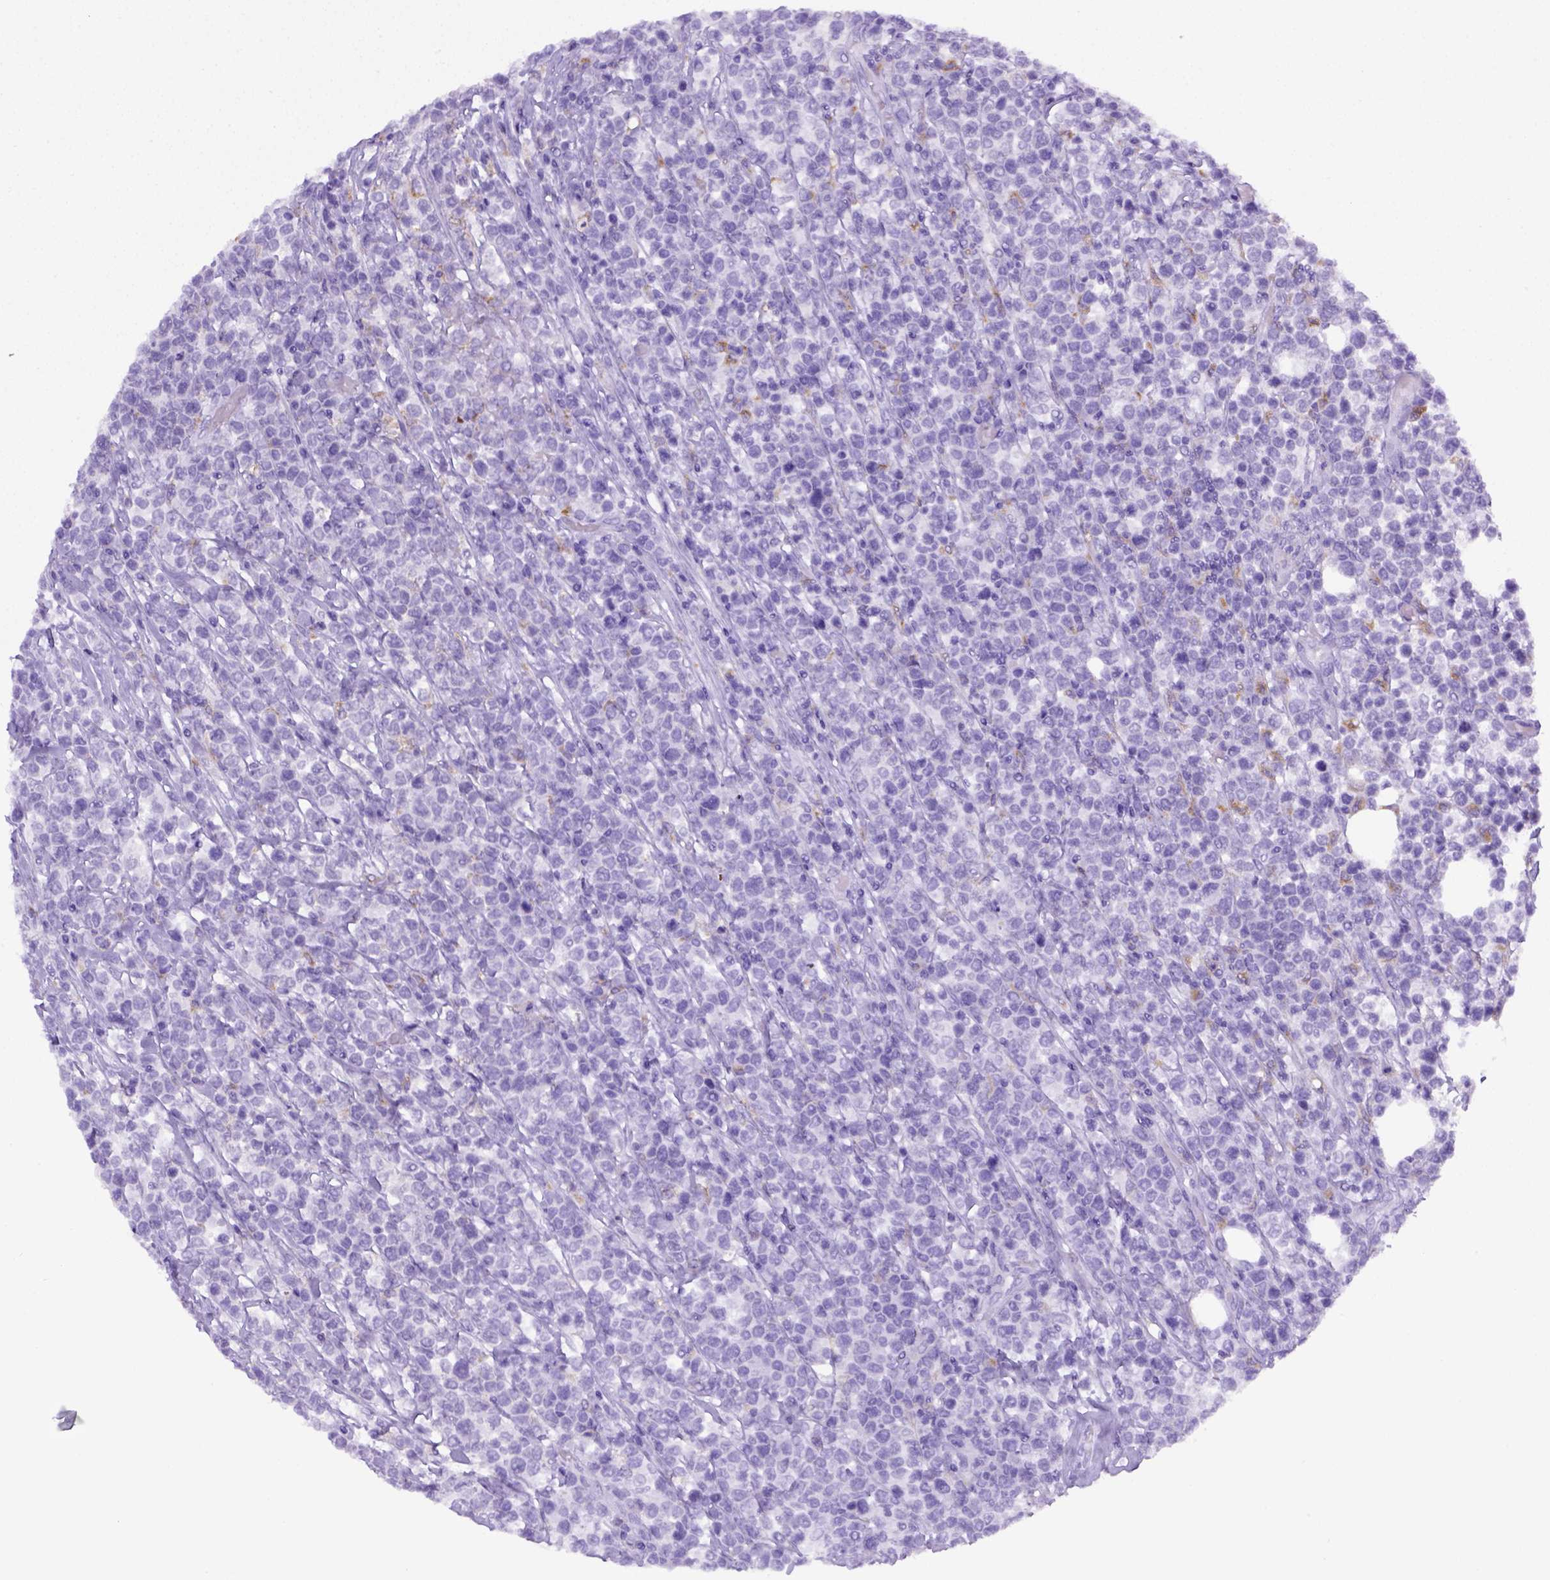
{"staining": {"intensity": "negative", "quantity": "none", "location": "none"}, "tissue": "lymphoma", "cell_type": "Tumor cells", "image_type": "cancer", "snomed": [{"axis": "morphology", "description": "Malignant lymphoma, non-Hodgkin's type, High grade"}, {"axis": "topography", "description": "Soft tissue"}], "caption": "The immunohistochemistry (IHC) histopathology image has no significant positivity in tumor cells of lymphoma tissue.", "gene": "CD68", "patient": {"sex": "female", "age": 56}}